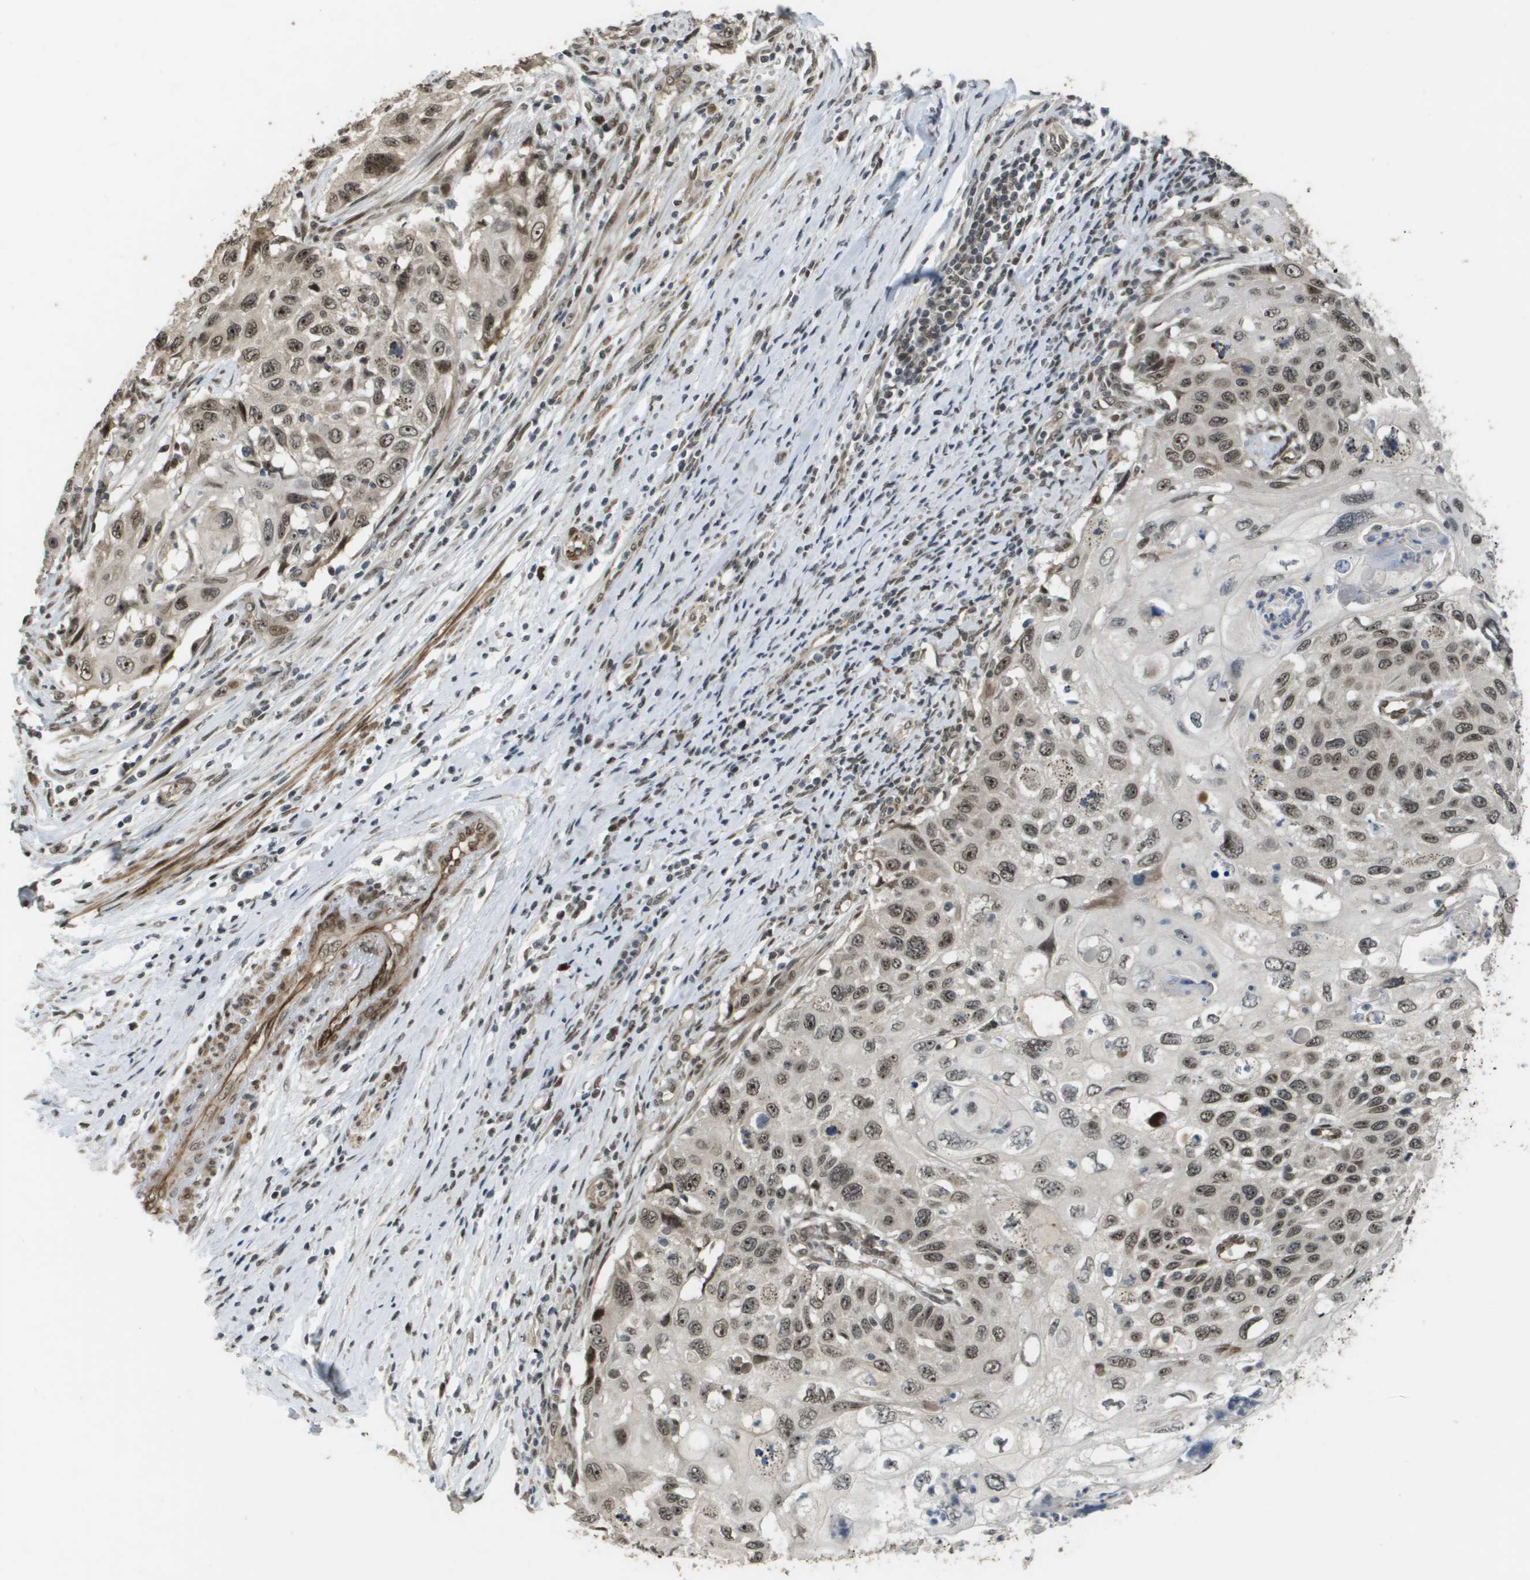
{"staining": {"intensity": "moderate", "quantity": ">75%", "location": "nuclear"}, "tissue": "cervical cancer", "cell_type": "Tumor cells", "image_type": "cancer", "snomed": [{"axis": "morphology", "description": "Squamous cell carcinoma, NOS"}, {"axis": "topography", "description": "Cervix"}], "caption": "Human squamous cell carcinoma (cervical) stained with a protein marker exhibits moderate staining in tumor cells.", "gene": "KAT5", "patient": {"sex": "female", "age": 70}}